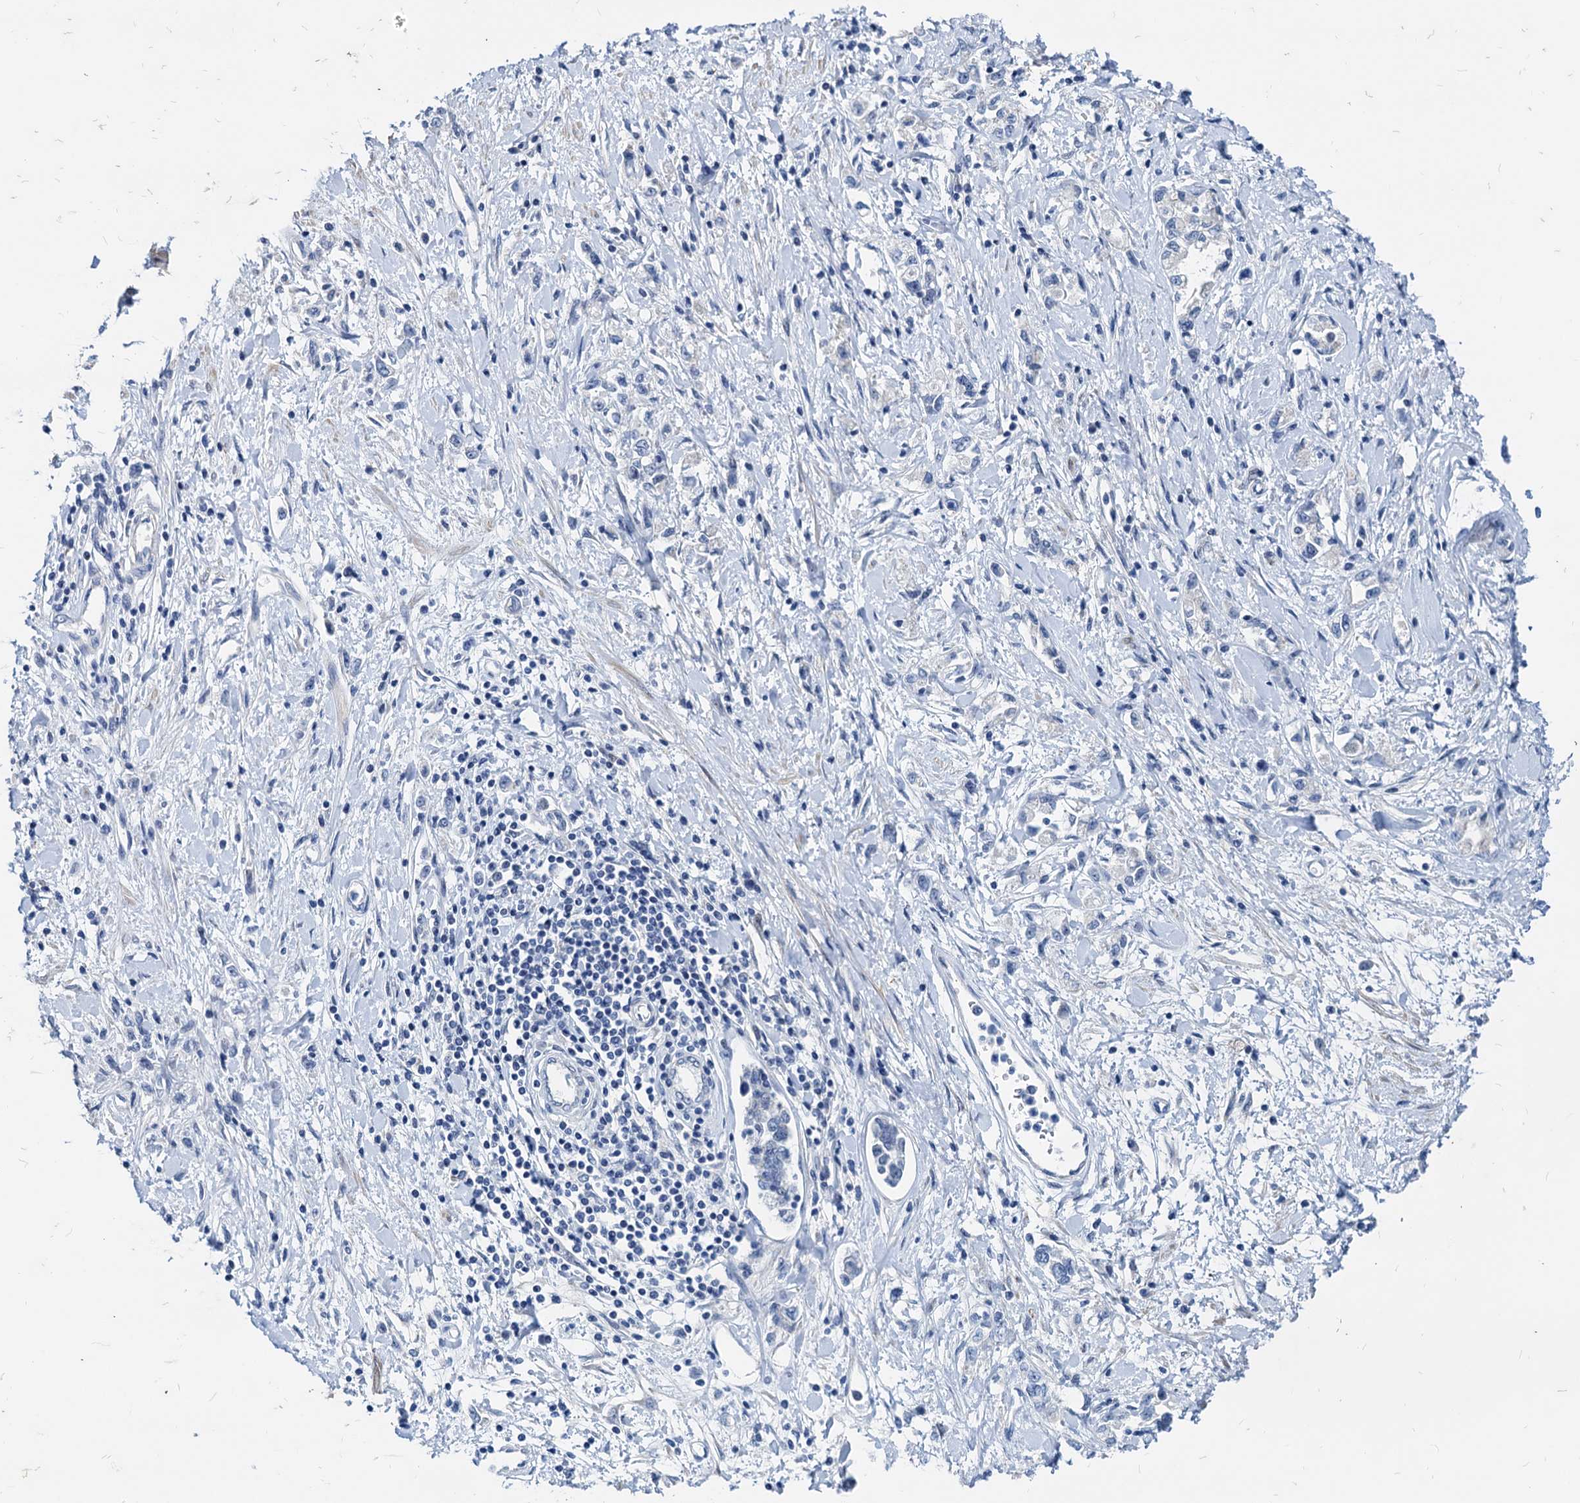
{"staining": {"intensity": "negative", "quantity": "none", "location": "none"}, "tissue": "stomach cancer", "cell_type": "Tumor cells", "image_type": "cancer", "snomed": [{"axis": "morphology", "description": "Adenocarcinoma, NOS"}, {"axis": "topography", "description": "Stomach"}], "caption": "DAB immunohistochemical staining of adenocarcinoma (stomach) shows no significant staining in tumor cells.", "gene": "HSF2", "patient": {"sex": "female", "age": 76}}